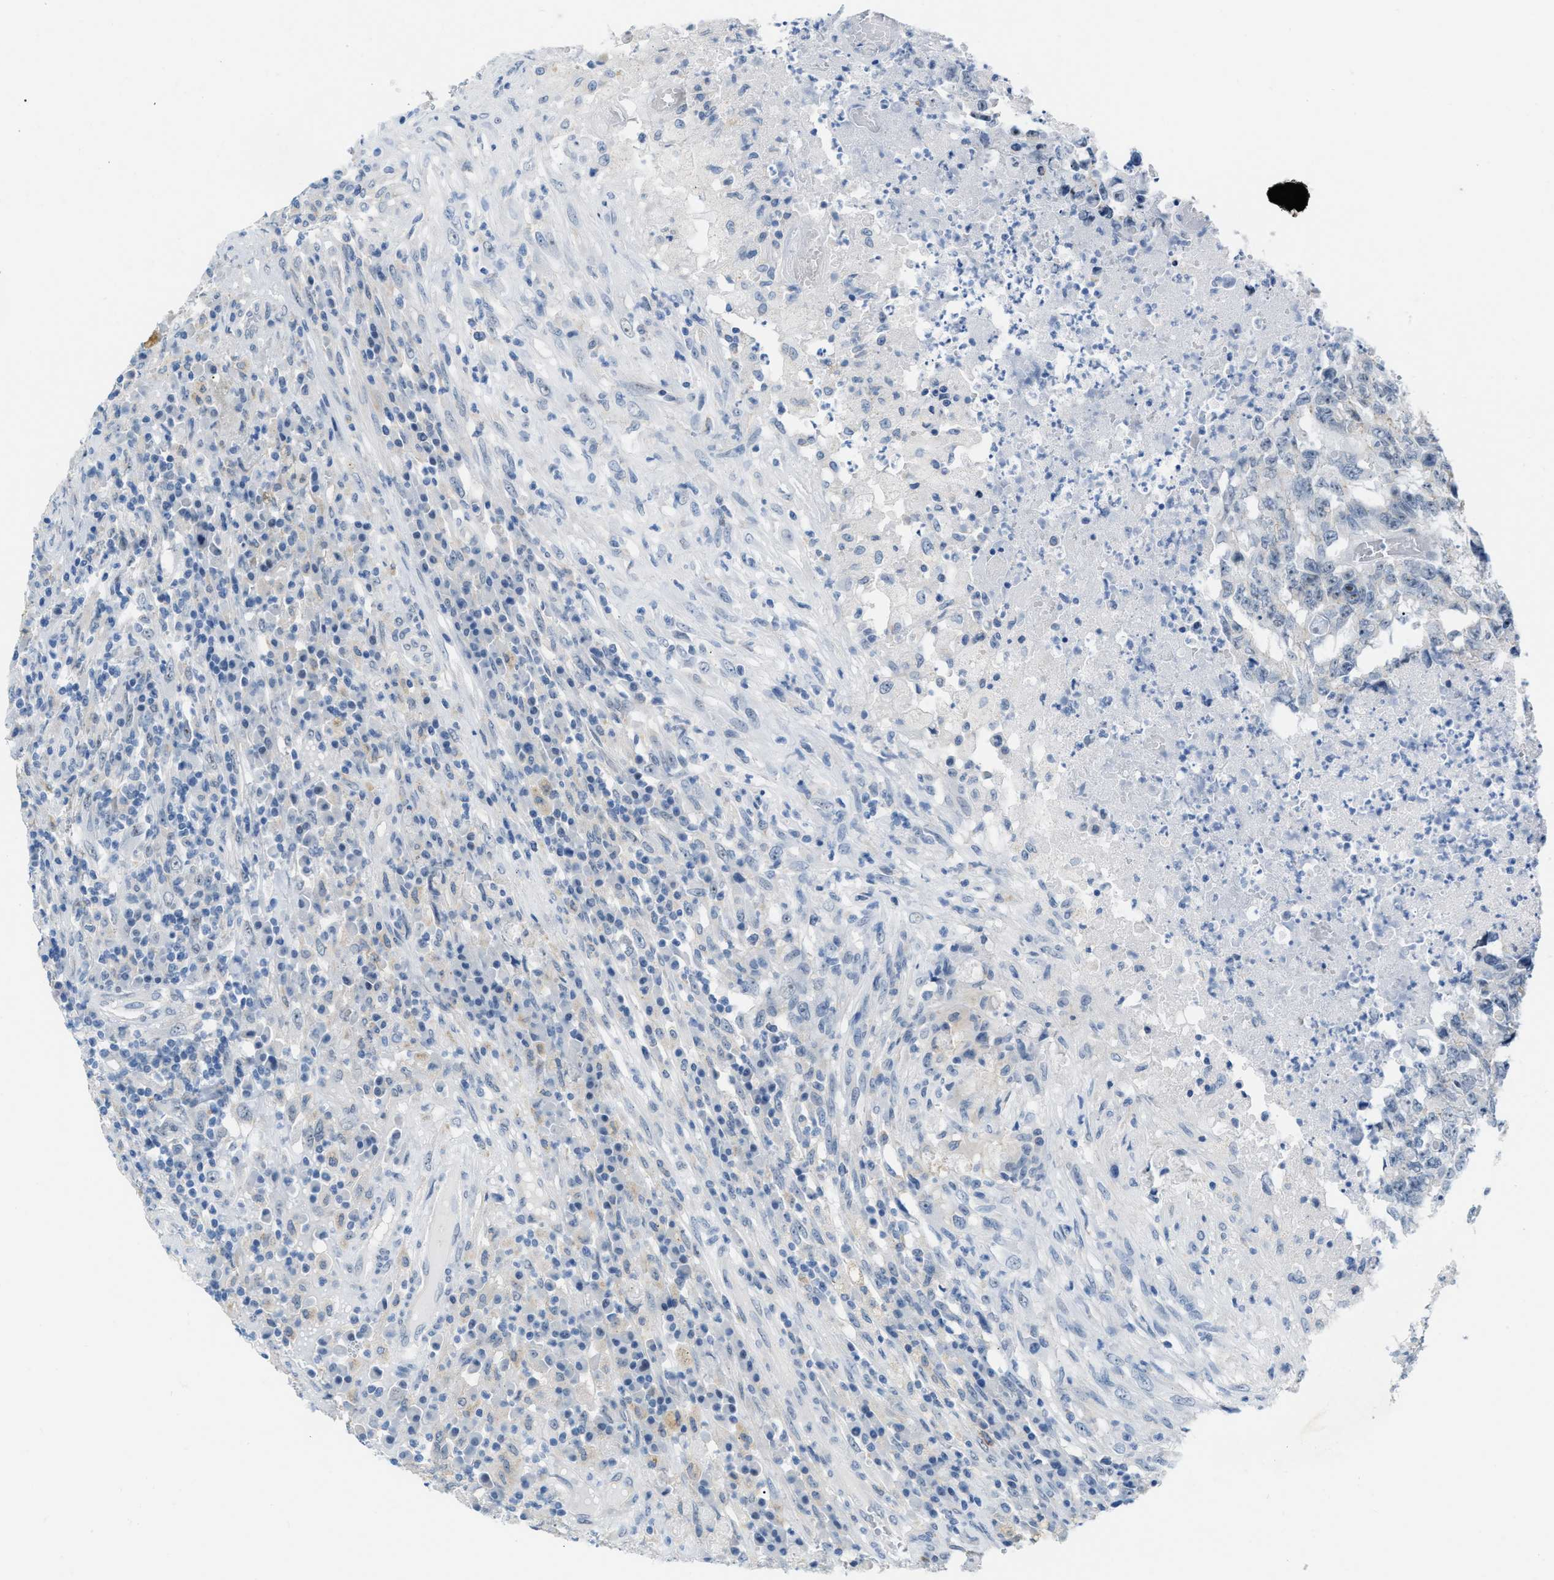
{"staining": {"intensity": "negative", "quantity": "none", "location": "none"}, "tissue": "testis cancer", "cell_type": "Tumor cells", "image_type": "cancer", "snomed": [{"axis": "morphology", "description": "Necrosis, NOS"}, {"axis": "morphology", "description": "Carcinoma, Embryonal, NOS"}, {"axis": "topography", "description": "Testis"}], "caption": "DAB (3,3'-diaminobenzidine) immunohistochemical staining of testis embryonal carcinoma shows no significant positivity in tumor cells.", "gene": "PHRF1", "patient": {"sex": "male", "age": 19}}